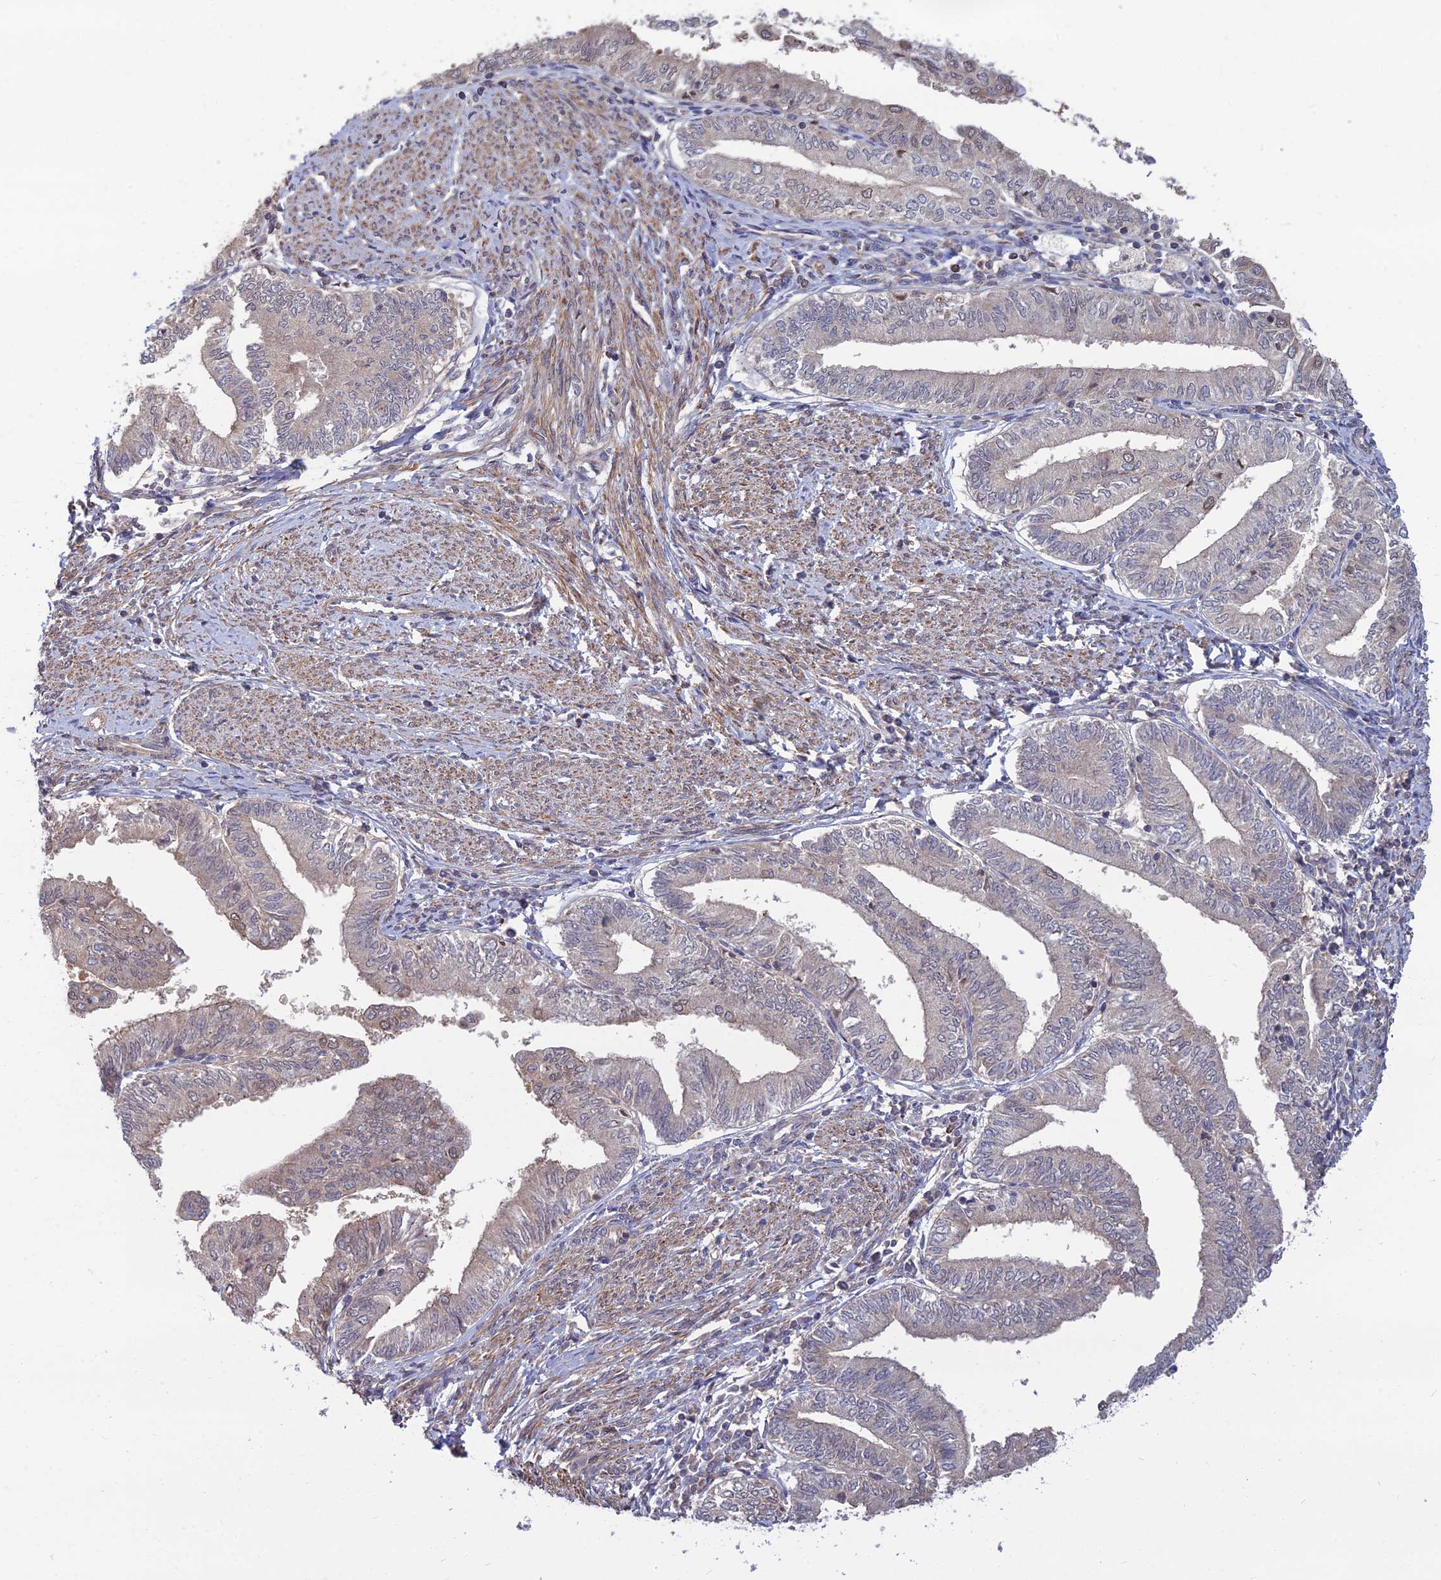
{"staining": {"intensity": "weak", "quantity": "<25%", "location": "cytoplasmic/membranous"}, "tissue": "endometrial cancer", "cell_type": "Tumor cells", "image_type": "cancer", "snomed": [{"axis": "morphology", "description": "Adenocarcinoma, NOS"}, {"axis": "topography", "description": "Endometrium"}], "caption": "IHC histopathology image of neoplastic tissue: human endometrial cancer stained with DAB (3,3'-diaminobenzidine) demonstrates no significant protein expression in tumor cells.", "gene": "OPA3", "patient": {"sex": "female", "age": 66}}